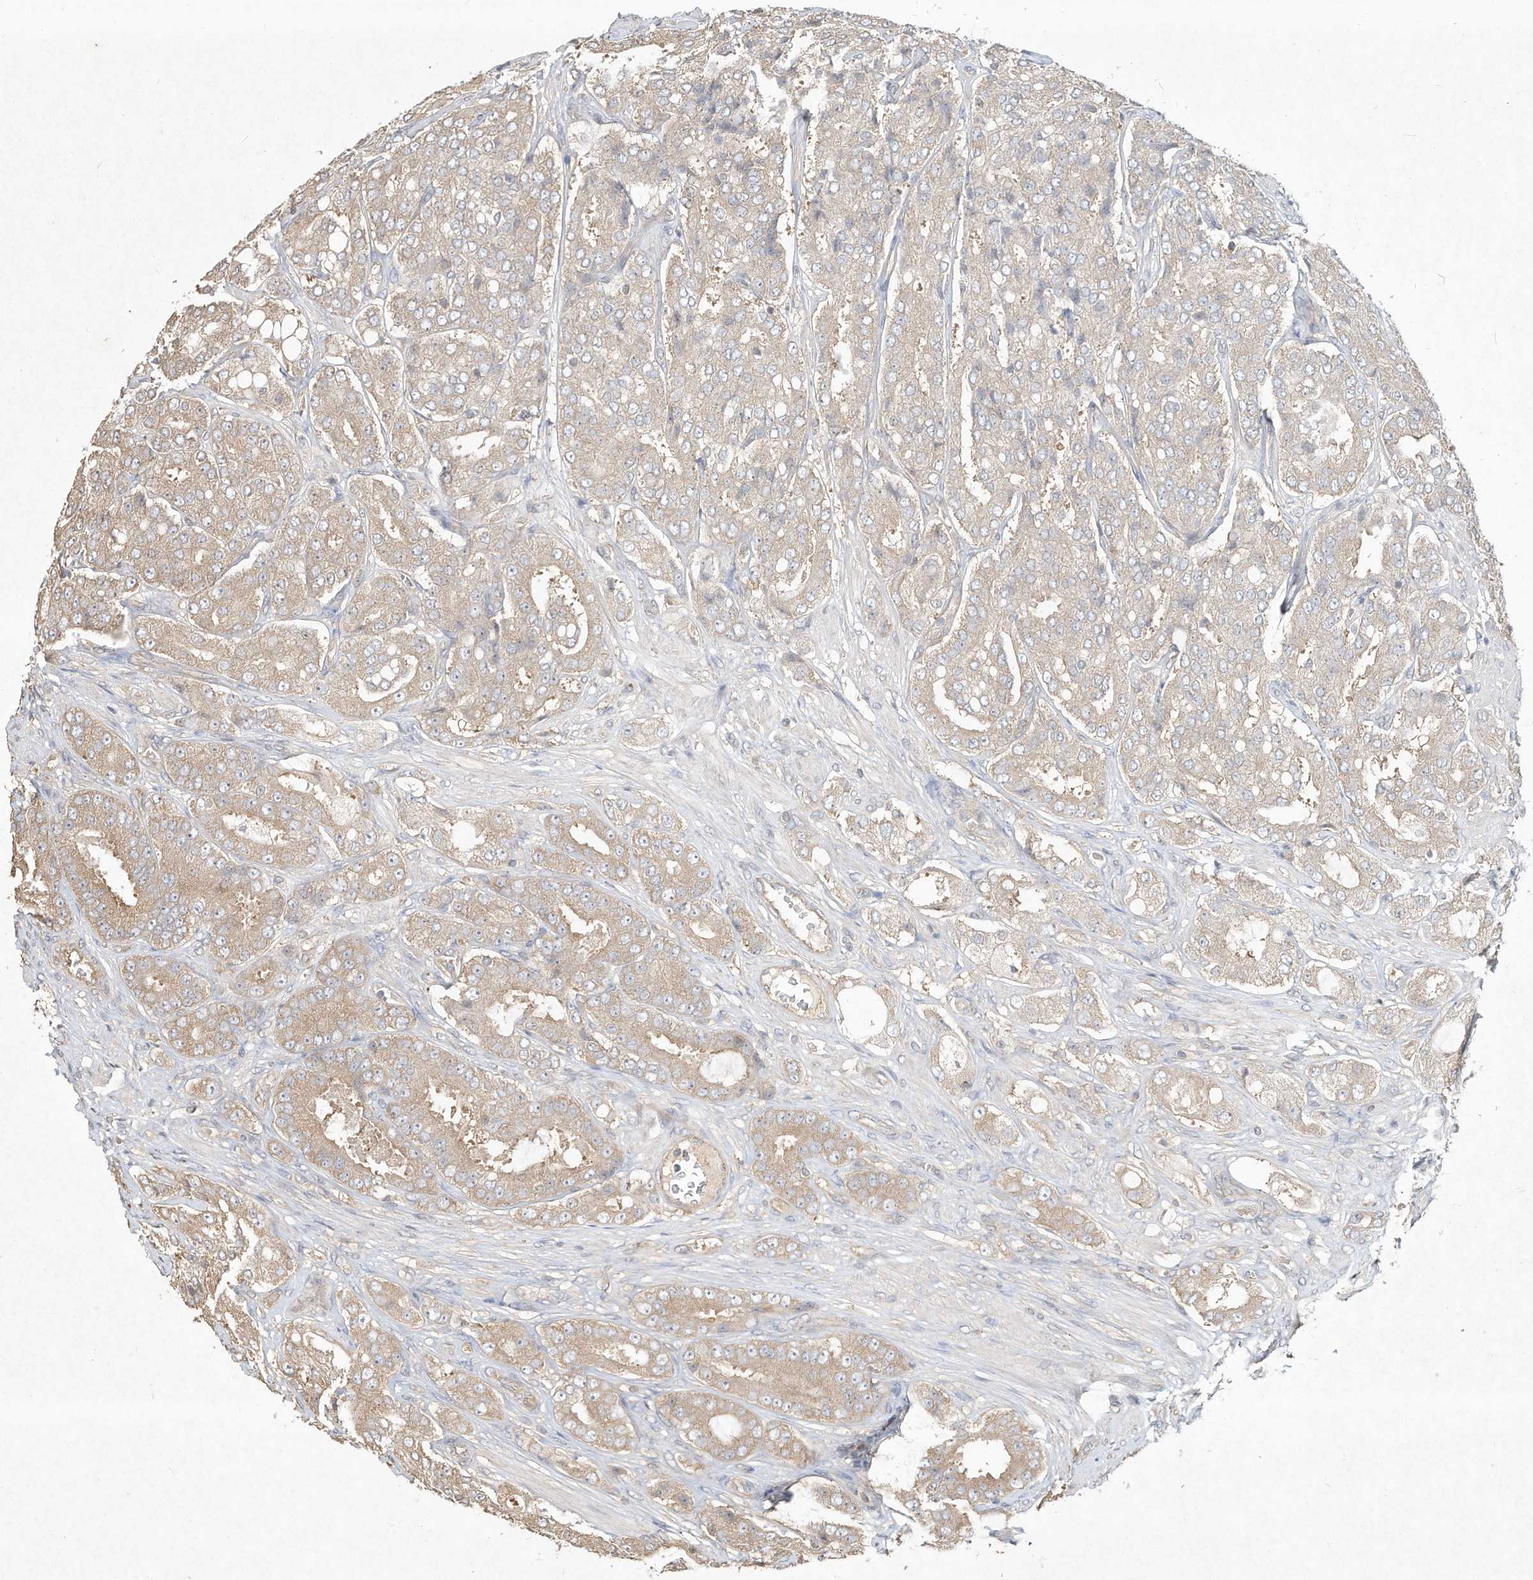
{"staining": {"intensity": "weak", "quantity": "<25%", "location": "cytoplasmic/membranous"}, "tissue": "prostate cancer", "cell_type": "Tumor cells", "image_type": "cancer", "snomed": [{"axis": "morphology", "description": "Adenocarcinoma, High grade"}, {"axis": "topography", "description": "Prostate"}], "caption": "Tumor cells are negative for brown protein staining in adenocarcinoma (high-grade) (prostate).", "gene": "DYNC1I2", "patient": {"sex": "male", "age": 65}}